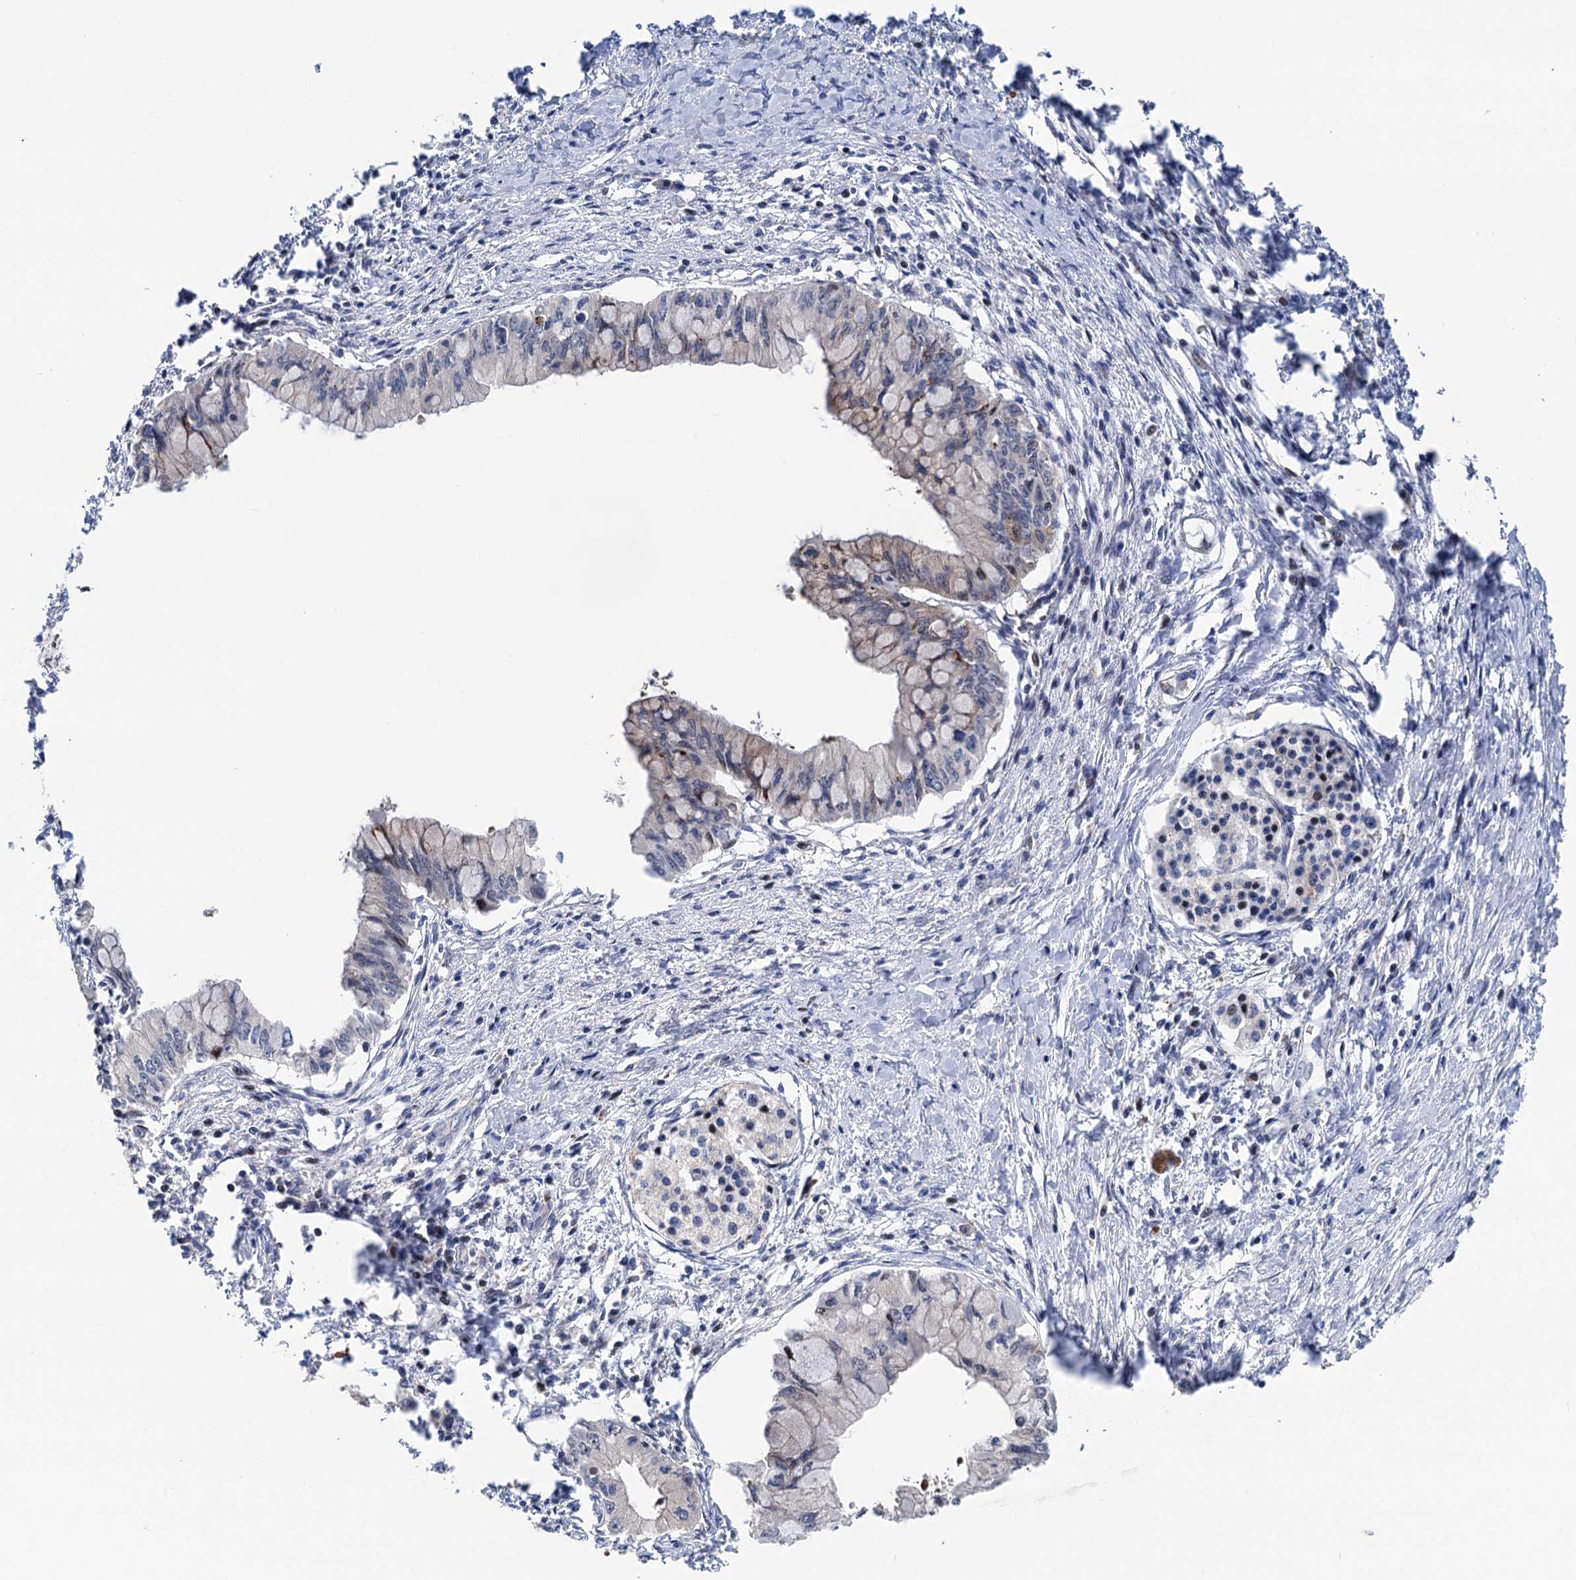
{"staining": {"intensity": "negative", "quantity": "none", "location": "none"}, "tissue": "pancreatic cancer", "cell_type": "Tumor cells", "image_type": "cancer", "snomed": [{"axis": "morphology", "description": "Adenocarcinoma, NOS"}, {"axis": "topography", "description": "Pancreas"}], "caption": "An image of pancreatic cancer (adenocarcinoma) stained for a protein exhibits no brown staining in tumor cells.", "gene": "UBR1", "patient": {"sex": "male", "age": 48}}